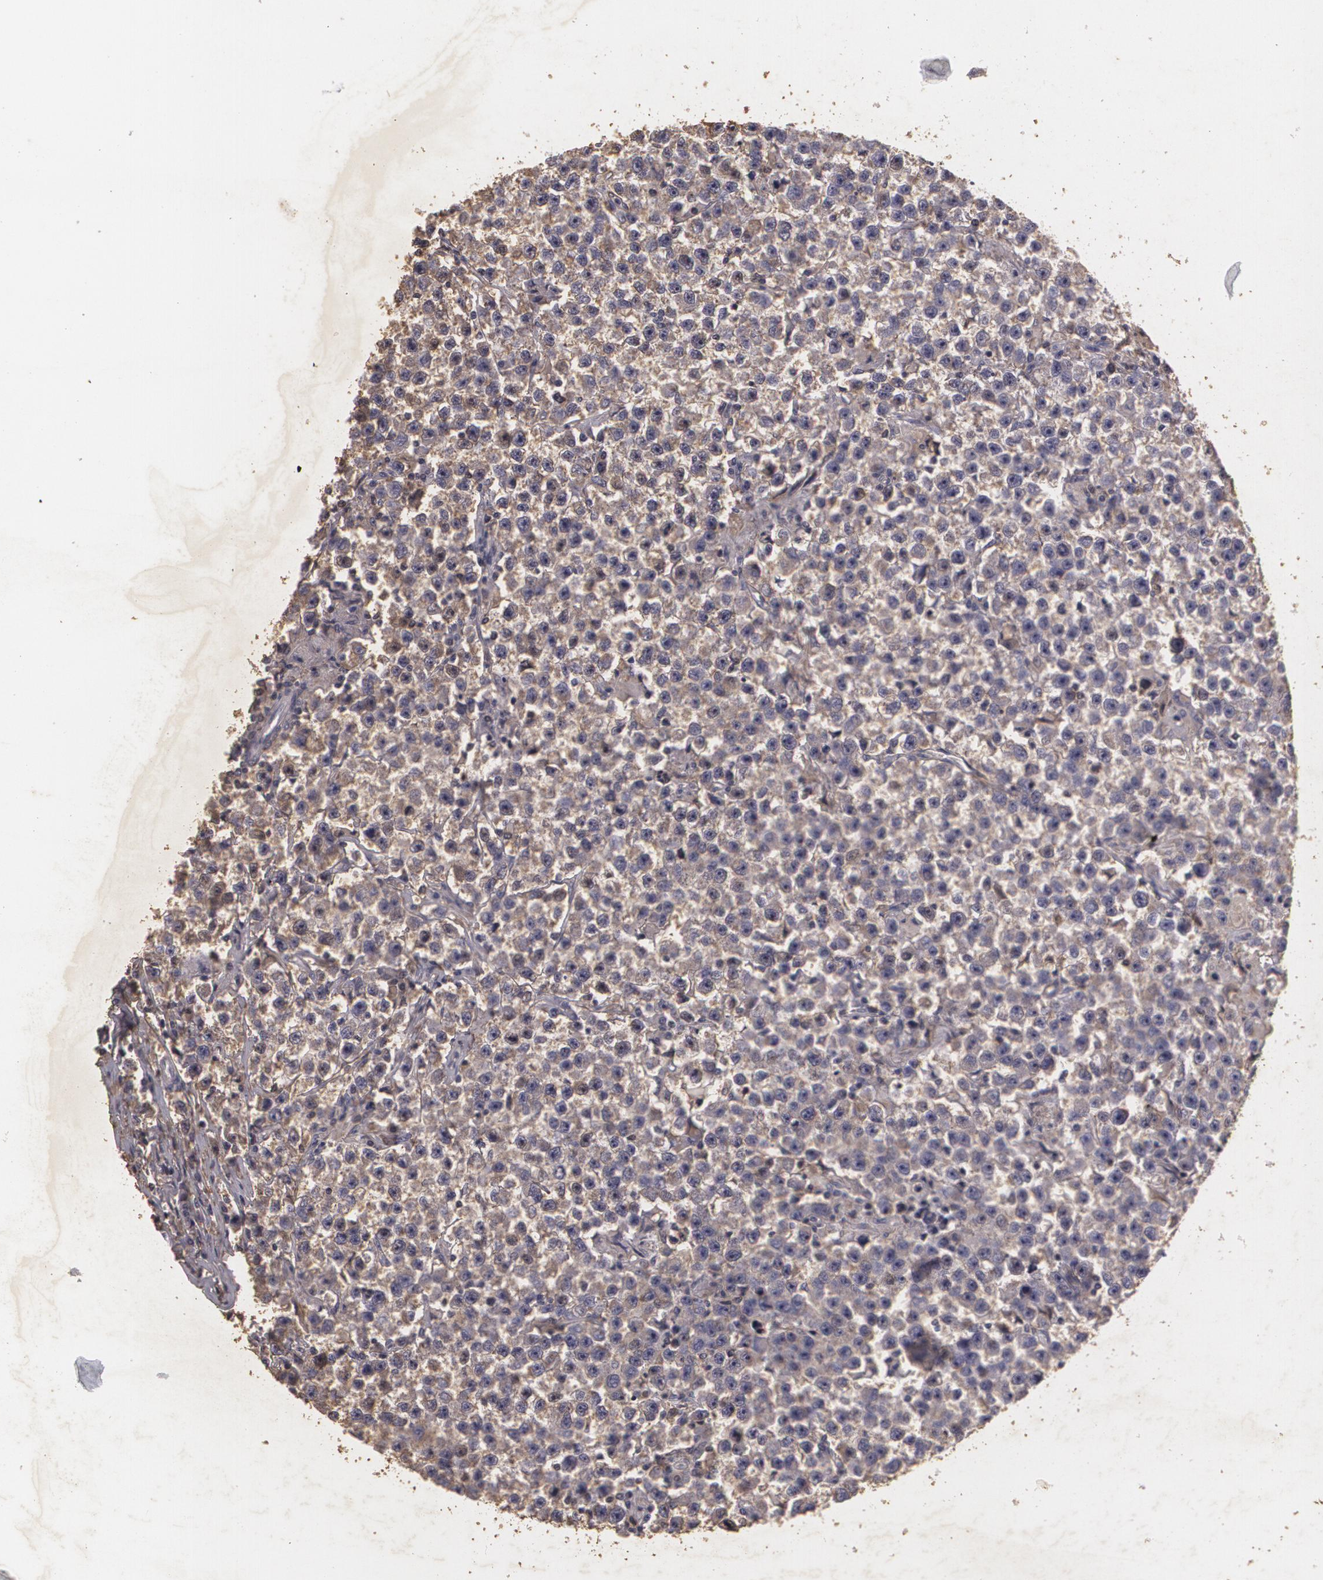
{"staining": {"intensity": "weak", "quantity": ">75%", "location": "cytoplasmic/membranous"}, "tissue": "testis cancer", "cell_type": "Tumor cells", "image_type": "cancer", "snomed": [{"axis": "morphology", "description": "Seminoma, NOS"}, {"axis": "topography", "description": "Testis"}], "caption": "Immunohistochemistry (IHC) of human testis seminoma displays low levels of weak cytoplasmic/membranous staining in approximately >75% of tumor cells.", "gene": "KCNA4", "patient": {"sex": "male", "age": 33}}